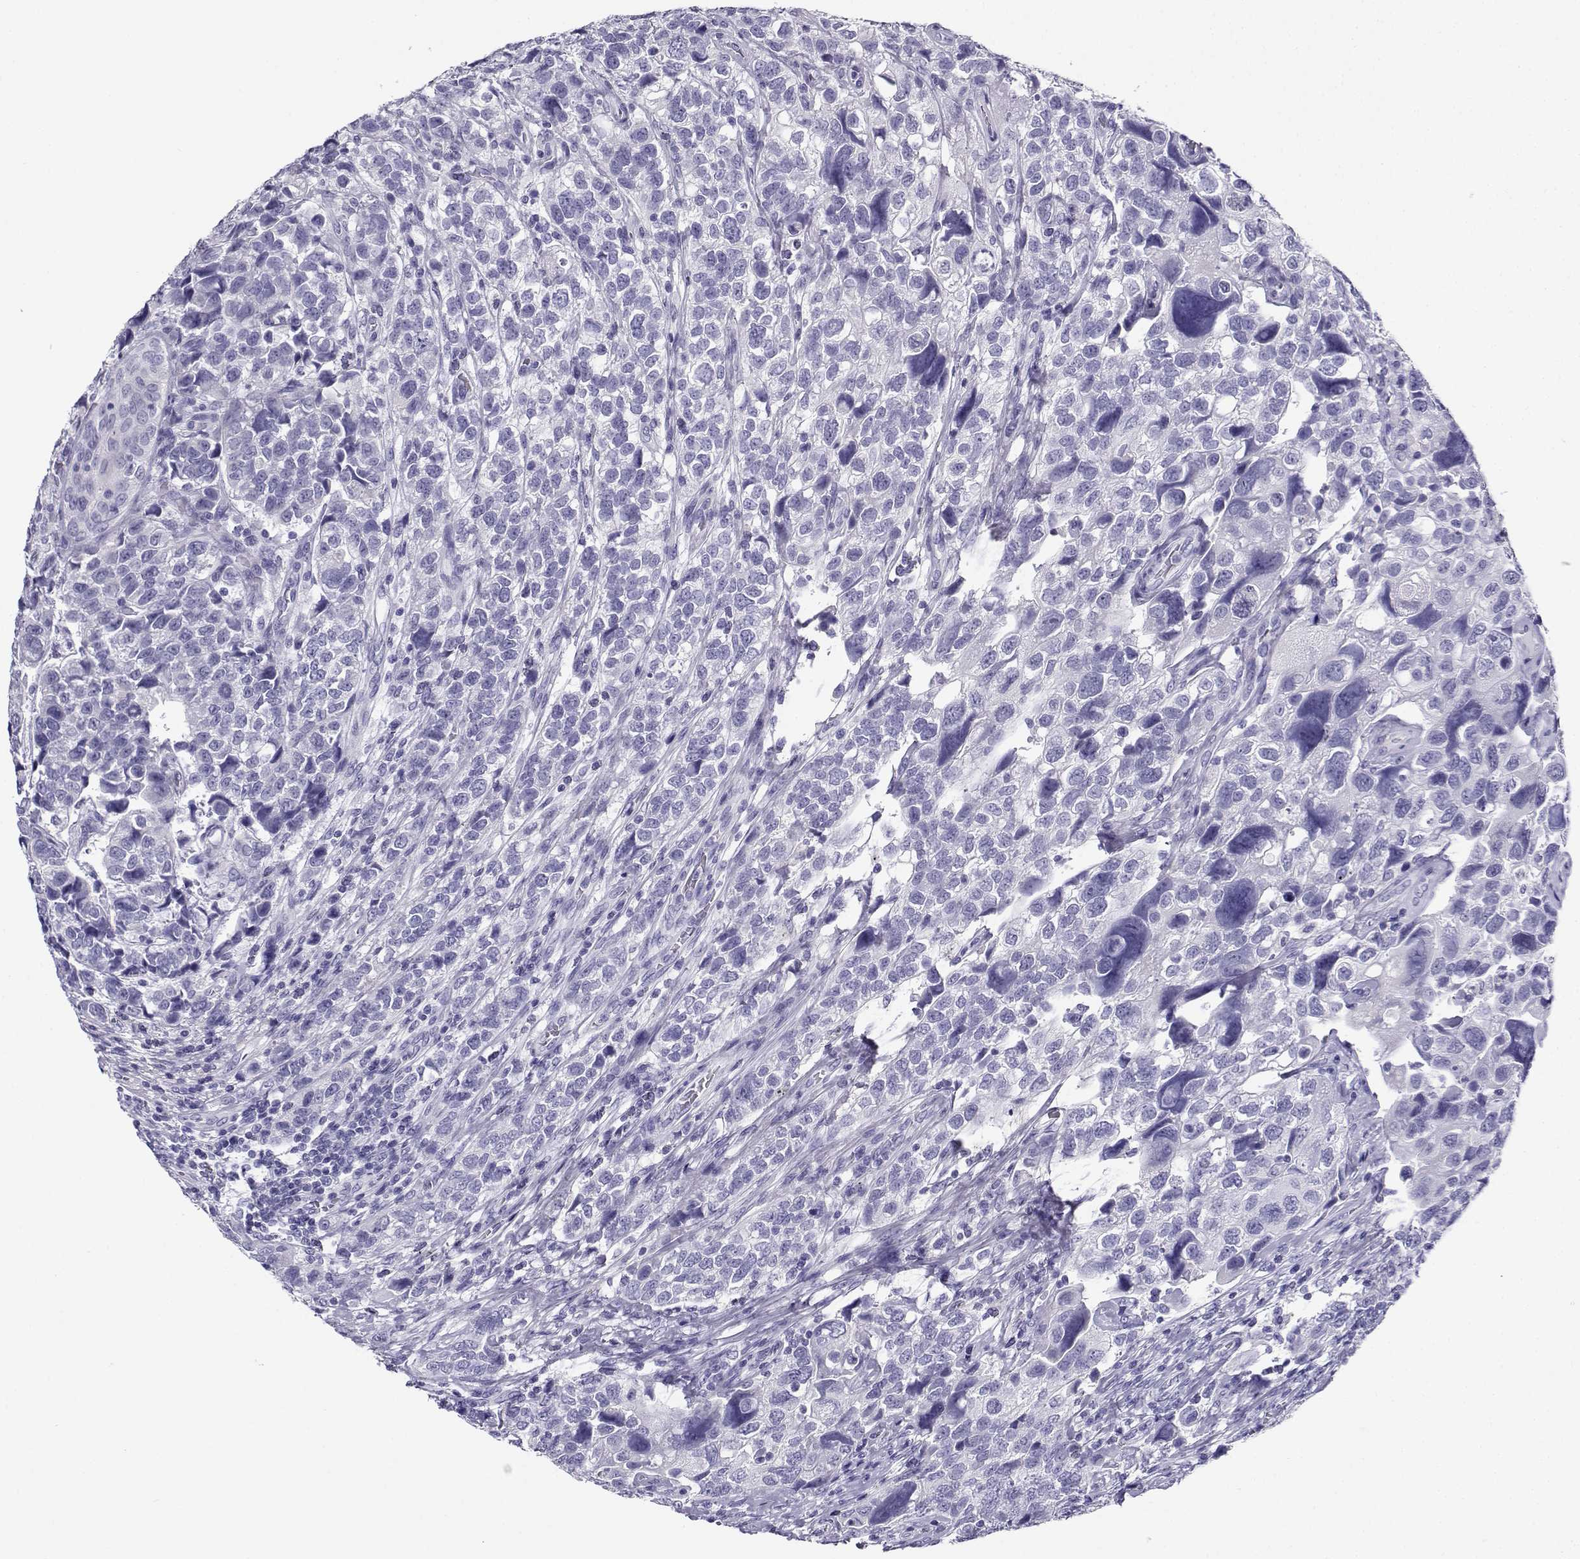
{"staining": {"intensity": "negative", "quantity": "none", "location": "none"}, "tissue": "urothelial cancer", "cell_type": "Tumor cells", "image_type": "cancer", "snomed": [{"axis": "morphology", "description": "Urothelial carcinoma, High grade"}, {"axis": "topography", "description": "Urinary bladder"}], "caption": "This is an IHC photomicrograph of human high-grade urothelial carcinoma. There is no positivity in tumor cells.", "gene": "CABS1", "patient": {"sex": "female", "age": 58}}